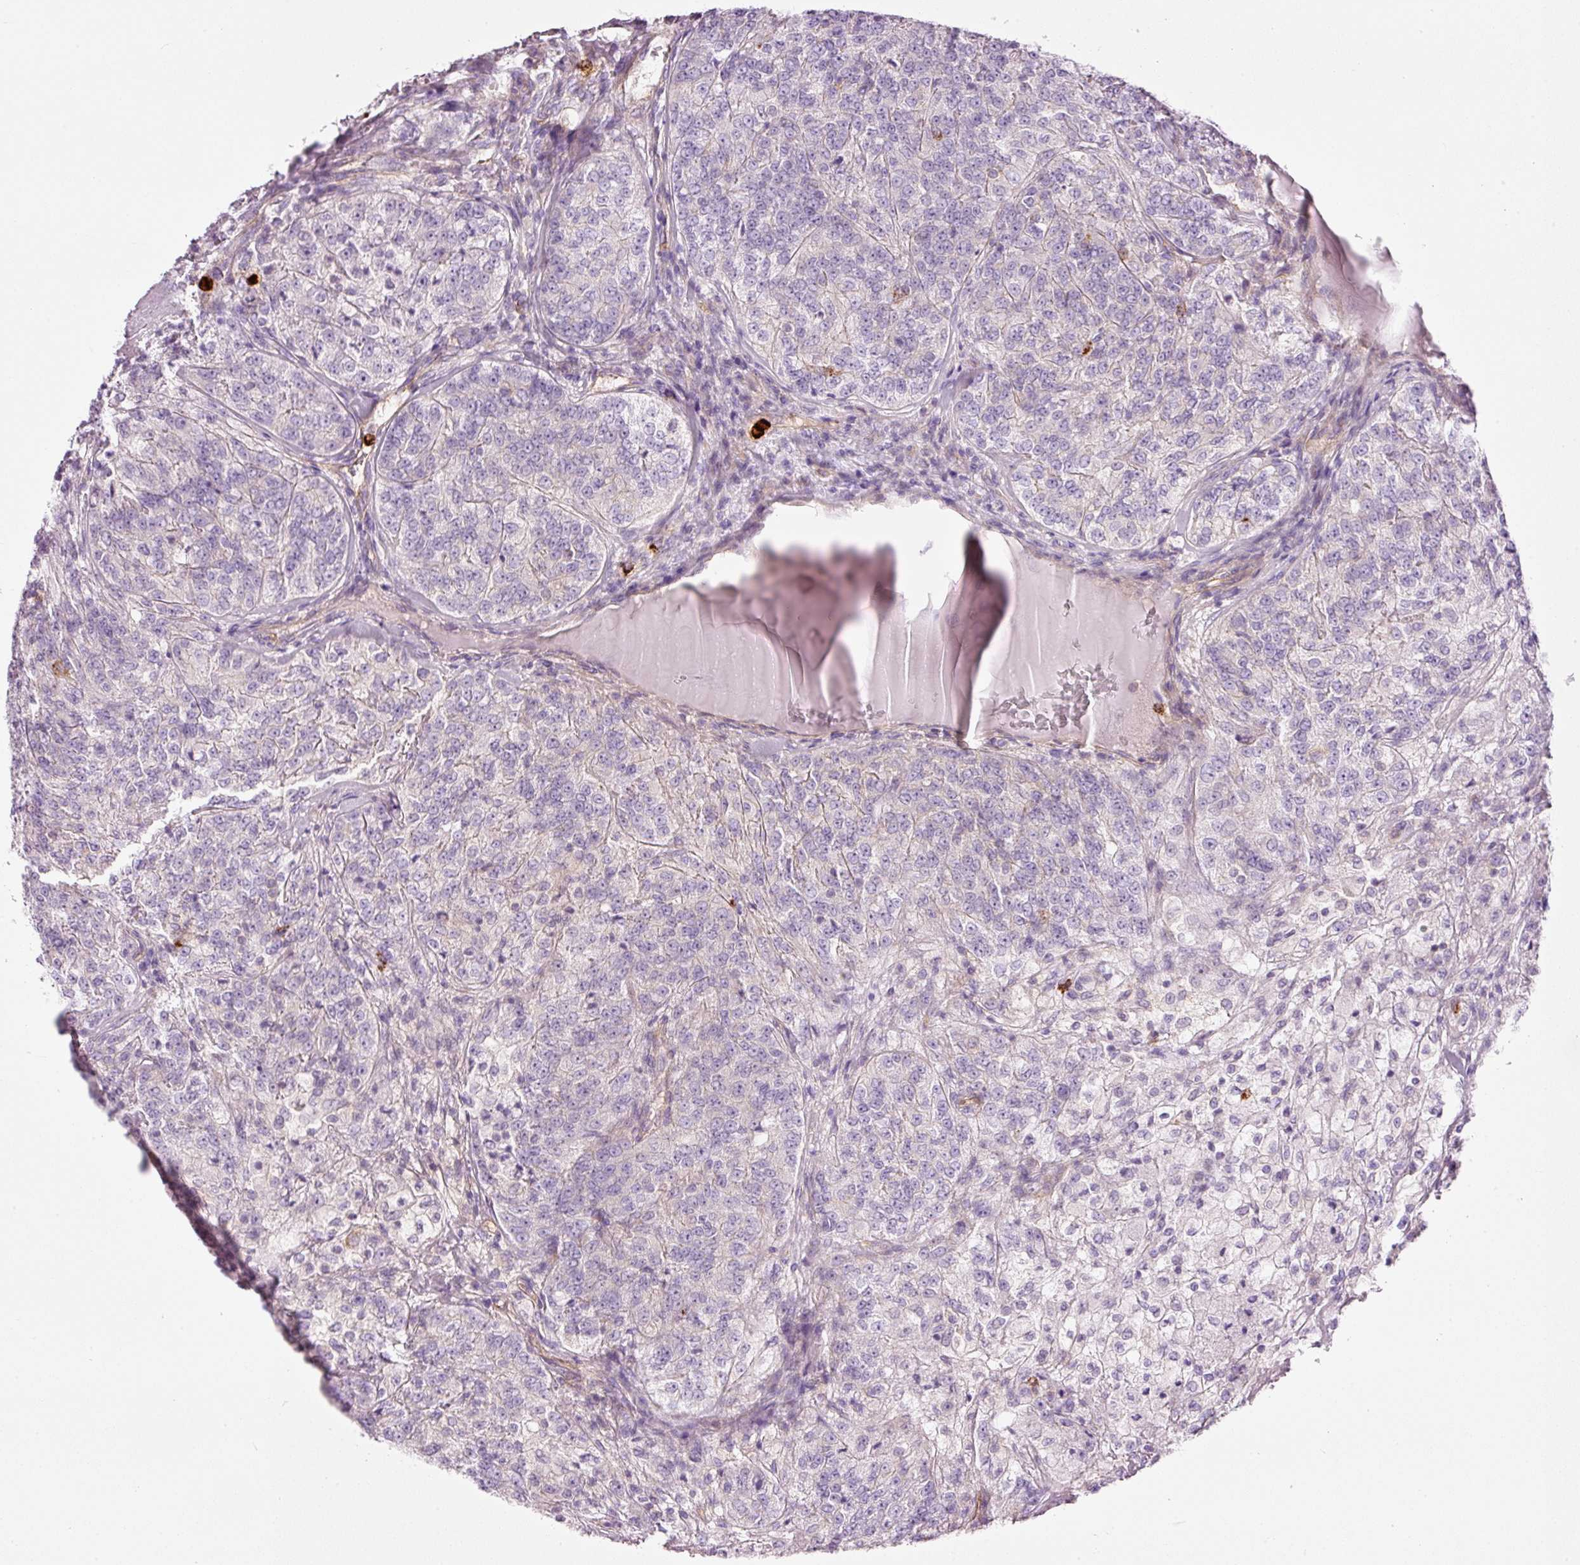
{"staining": {"intensity": "negative", "quantity": "none", "location": "none"}, "tissue": "renal cancer", "cell_type": "Tumor cells", "image_type": "cancer", "snomed": [{"axis": "morphology", "description": "Adenocarcinoma, NOS"}, {"axis": "topography", "description": "Kidney"}], "caption": "Tumor cells are negative for brown protein staining in renal cancer (adenocarcinoma).", "gene": "MAP3K3", "patient": {"sex": "female", "age": 63}}